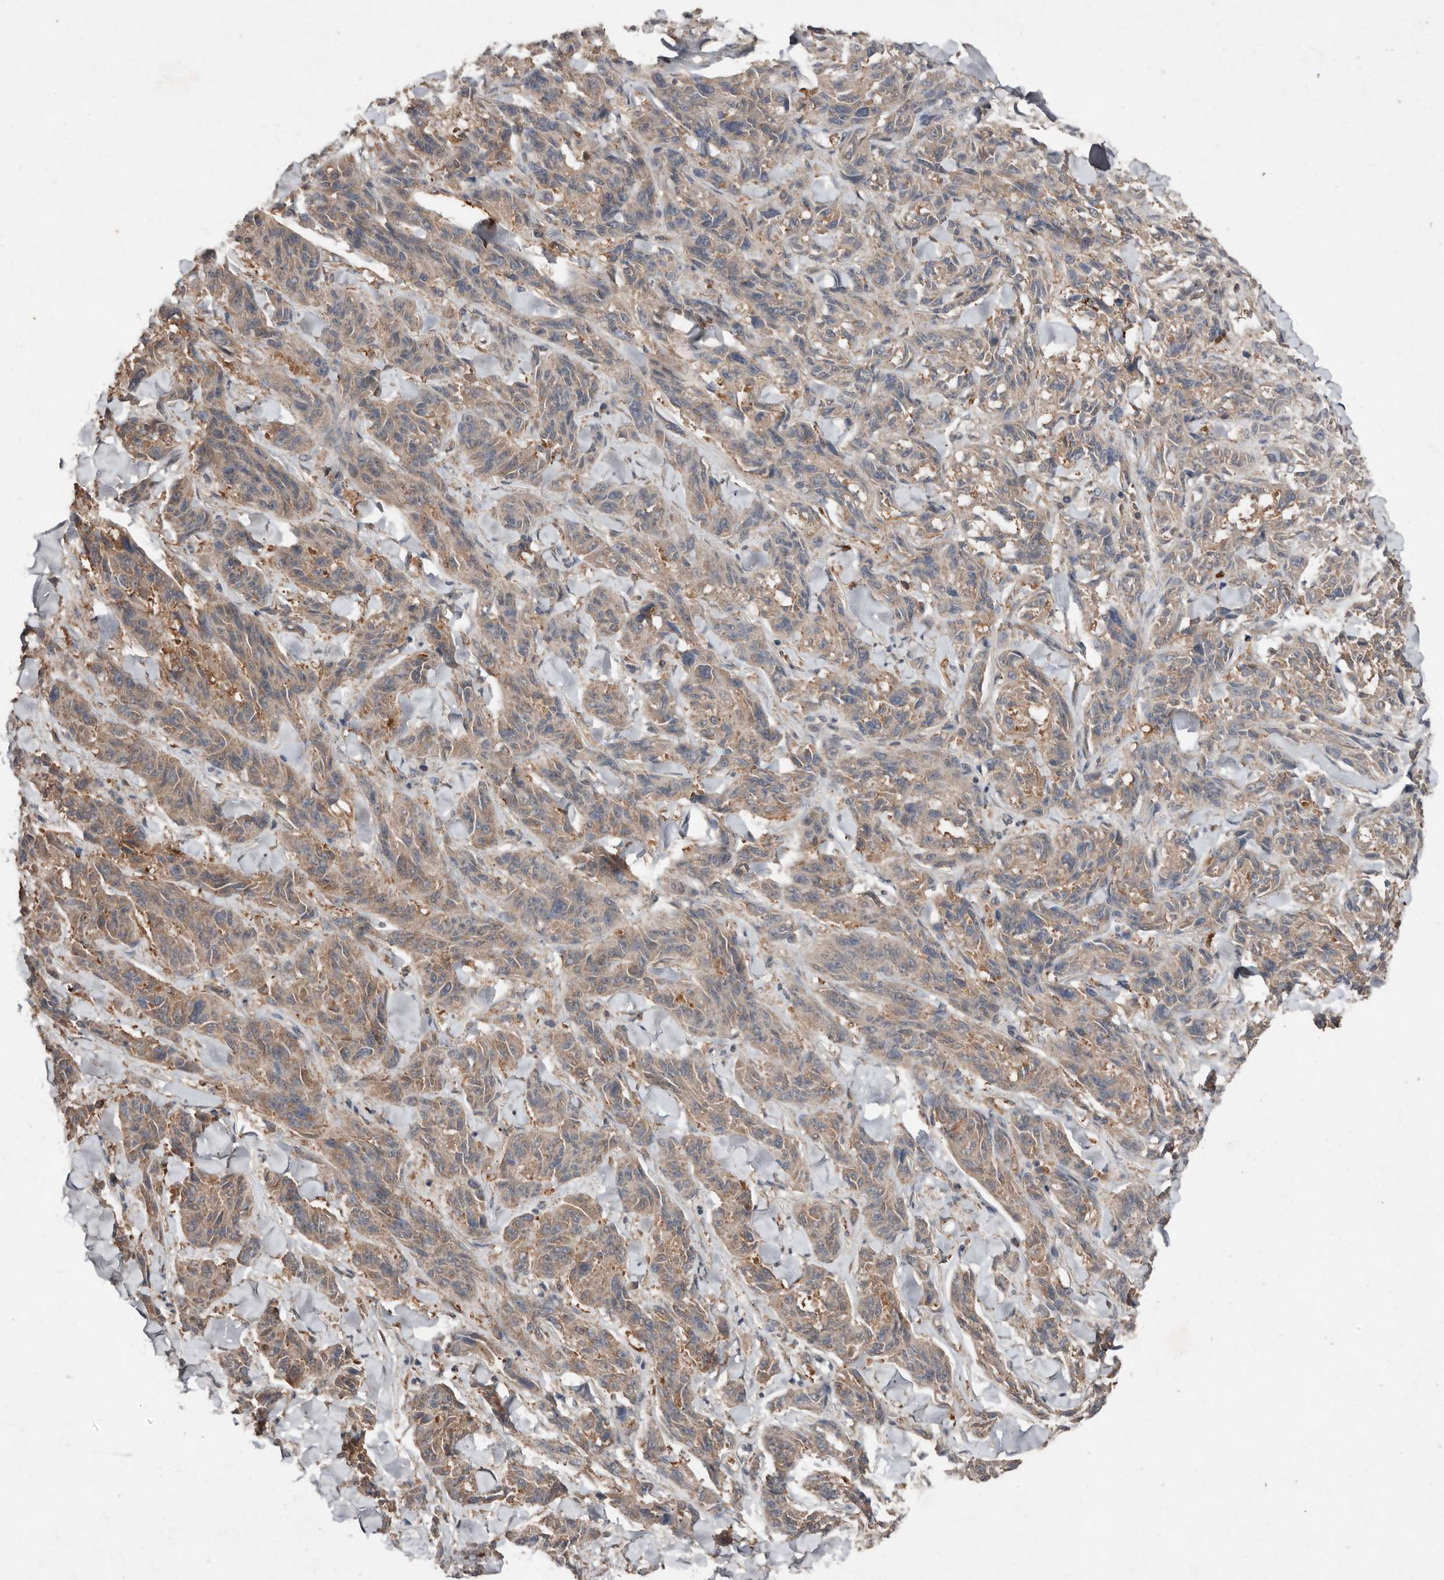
{"staining": {"intensity": "weak", "quantity": "25%-75%", "location": "cytoplasmic/membranous"}, "tissue": "melanoma", "cell_type": "Tumor cells", "image_type": "cancer", "snomed": [{"axis": "morphology", "description": "Malignant melanoma, NOS"}, {"axis": "topography", "description": "Skin"}], "caption": "Immunohistochemical staining of human malignant melanoma displays low levels of weak cytoplasmic/membranous positivity in about 25%-75% of tumor cells. (DAB (3,3'-diaminobenzidine) IHC, brown staining for protein, blue staining for nuclei).", "gene": "EDEM1", "patient": {"sex": "male", "age": 53}}